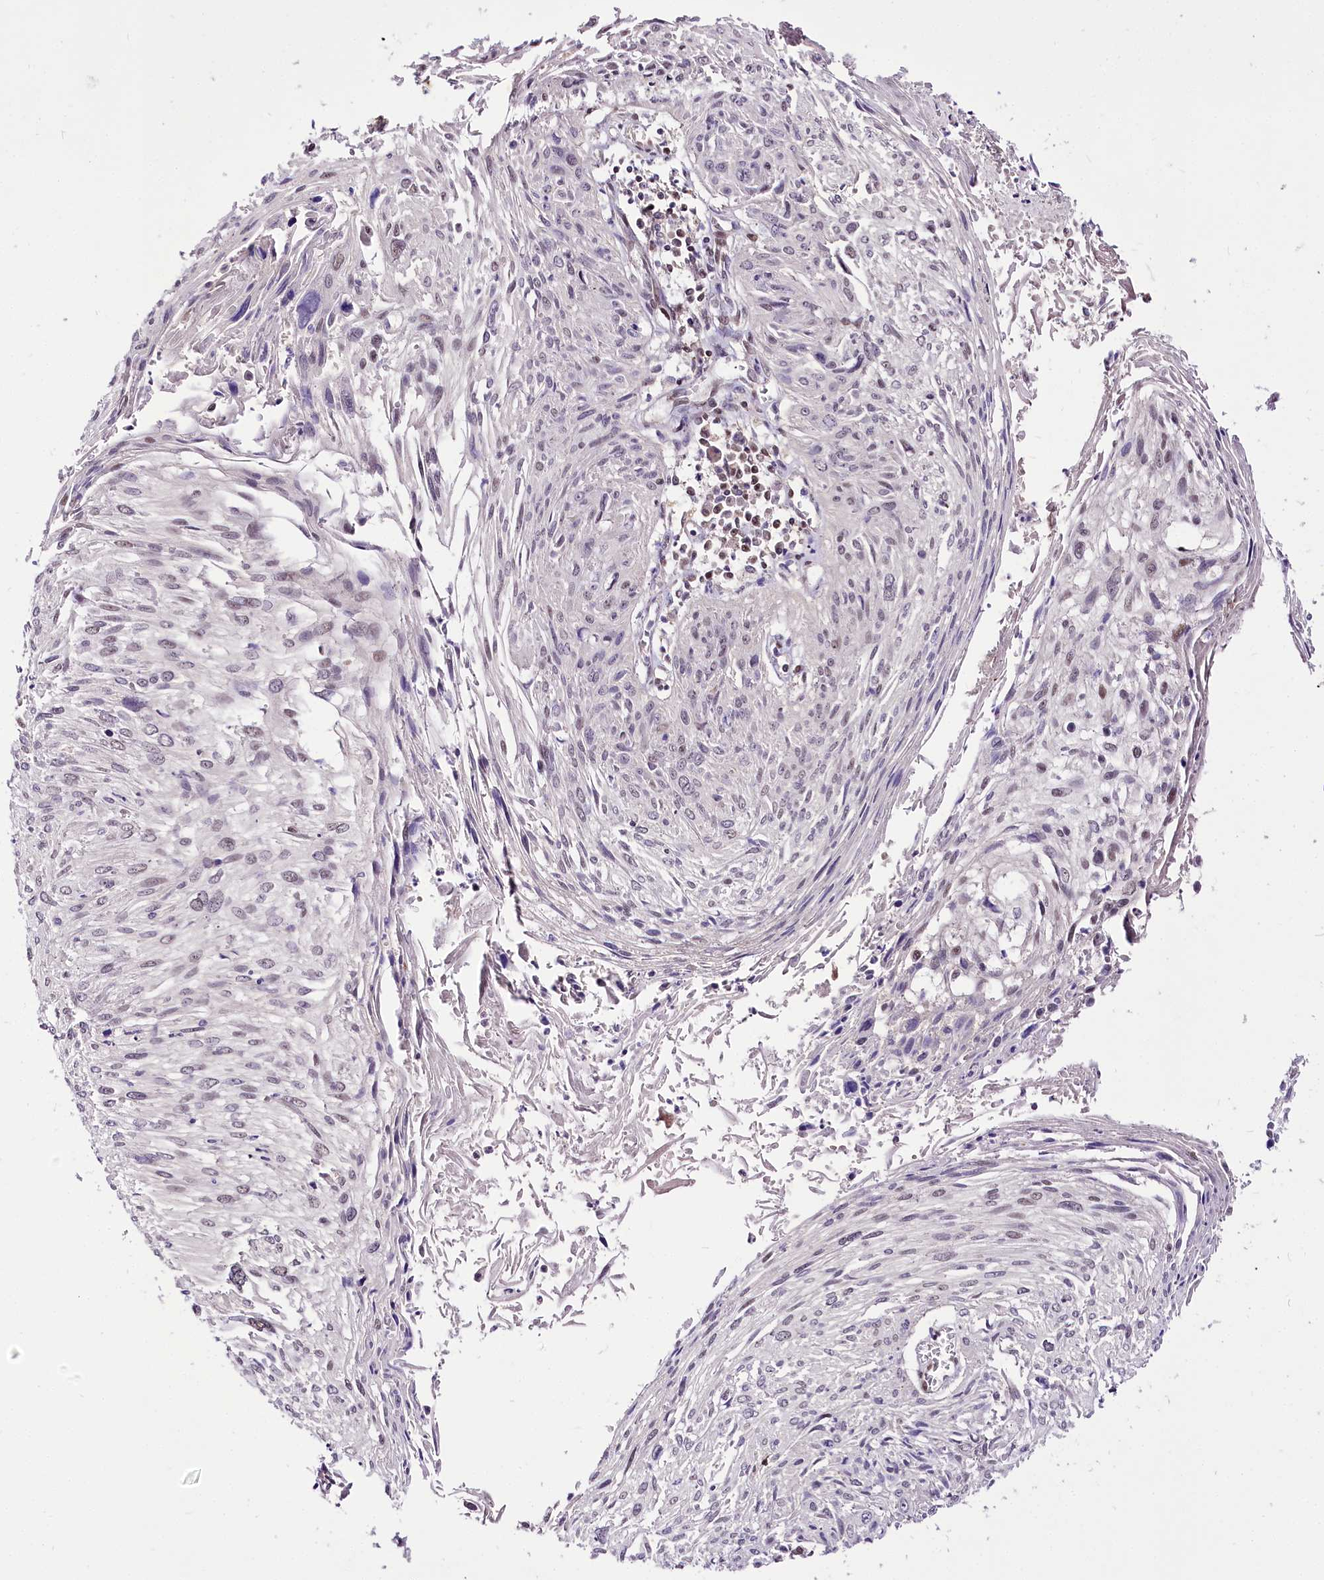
{"staining": {"intensity": "weak", "quantity": "<25%", "location": "nuclear"}, "tissue": "cervical cancer", "cell_type": "Tumor cells", "image_type": "cancer", "snomed": [{"axis": "morphology", "description": "Squamous cell carcinoma, NOS"}, {"axis": "topography", "description": "Cervix"}], "caption": "Image shows no protein staining in tumor cells of cervical cancer tissue. (DAB immunohistochemistry (IHC) visualized using brightfield microscopy, high magnification).", "gene": "POLA2", "patient": {"sex": "female", "age": 51}}